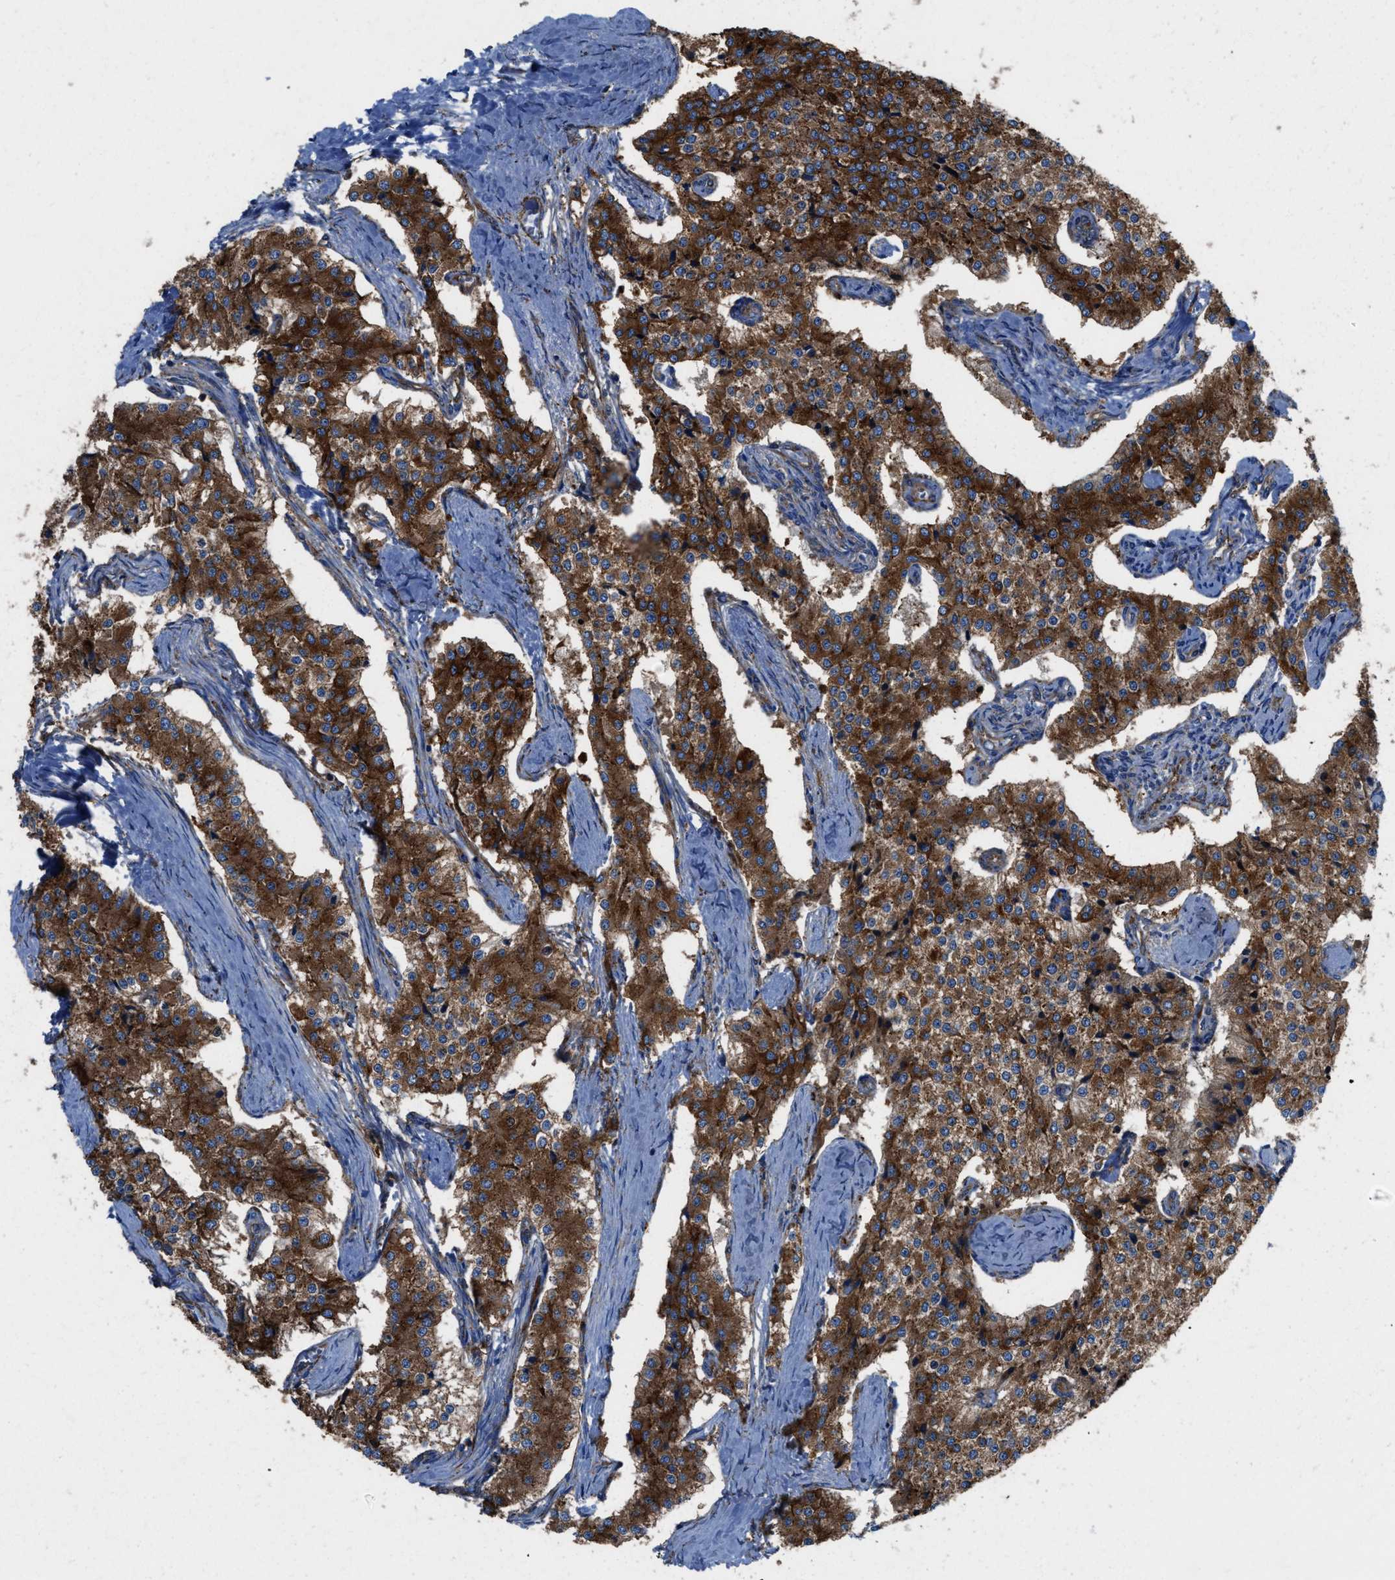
{"staining": {"intensity": "strong", "quantity": ">75%", "location": "cytoplasmic/membranous"}, "tissue": "carcinoid", "cell_type": "Tumor cells", "image_type": "cancer", "snomed": [{"axis": "morphology", "description": "Carcinoid, malignant, NOS"}, {"axis": "topography", "description": "Colon"}], "caption": "IHC histopathology image of human carcinoid stained for a protein (brown), which shows high levels of strong cytoplasmic/membranous staining in about >75% of tumor cells.", "gene": "CAPRIN1", "patient": {"sex": "female", "age": 52}}